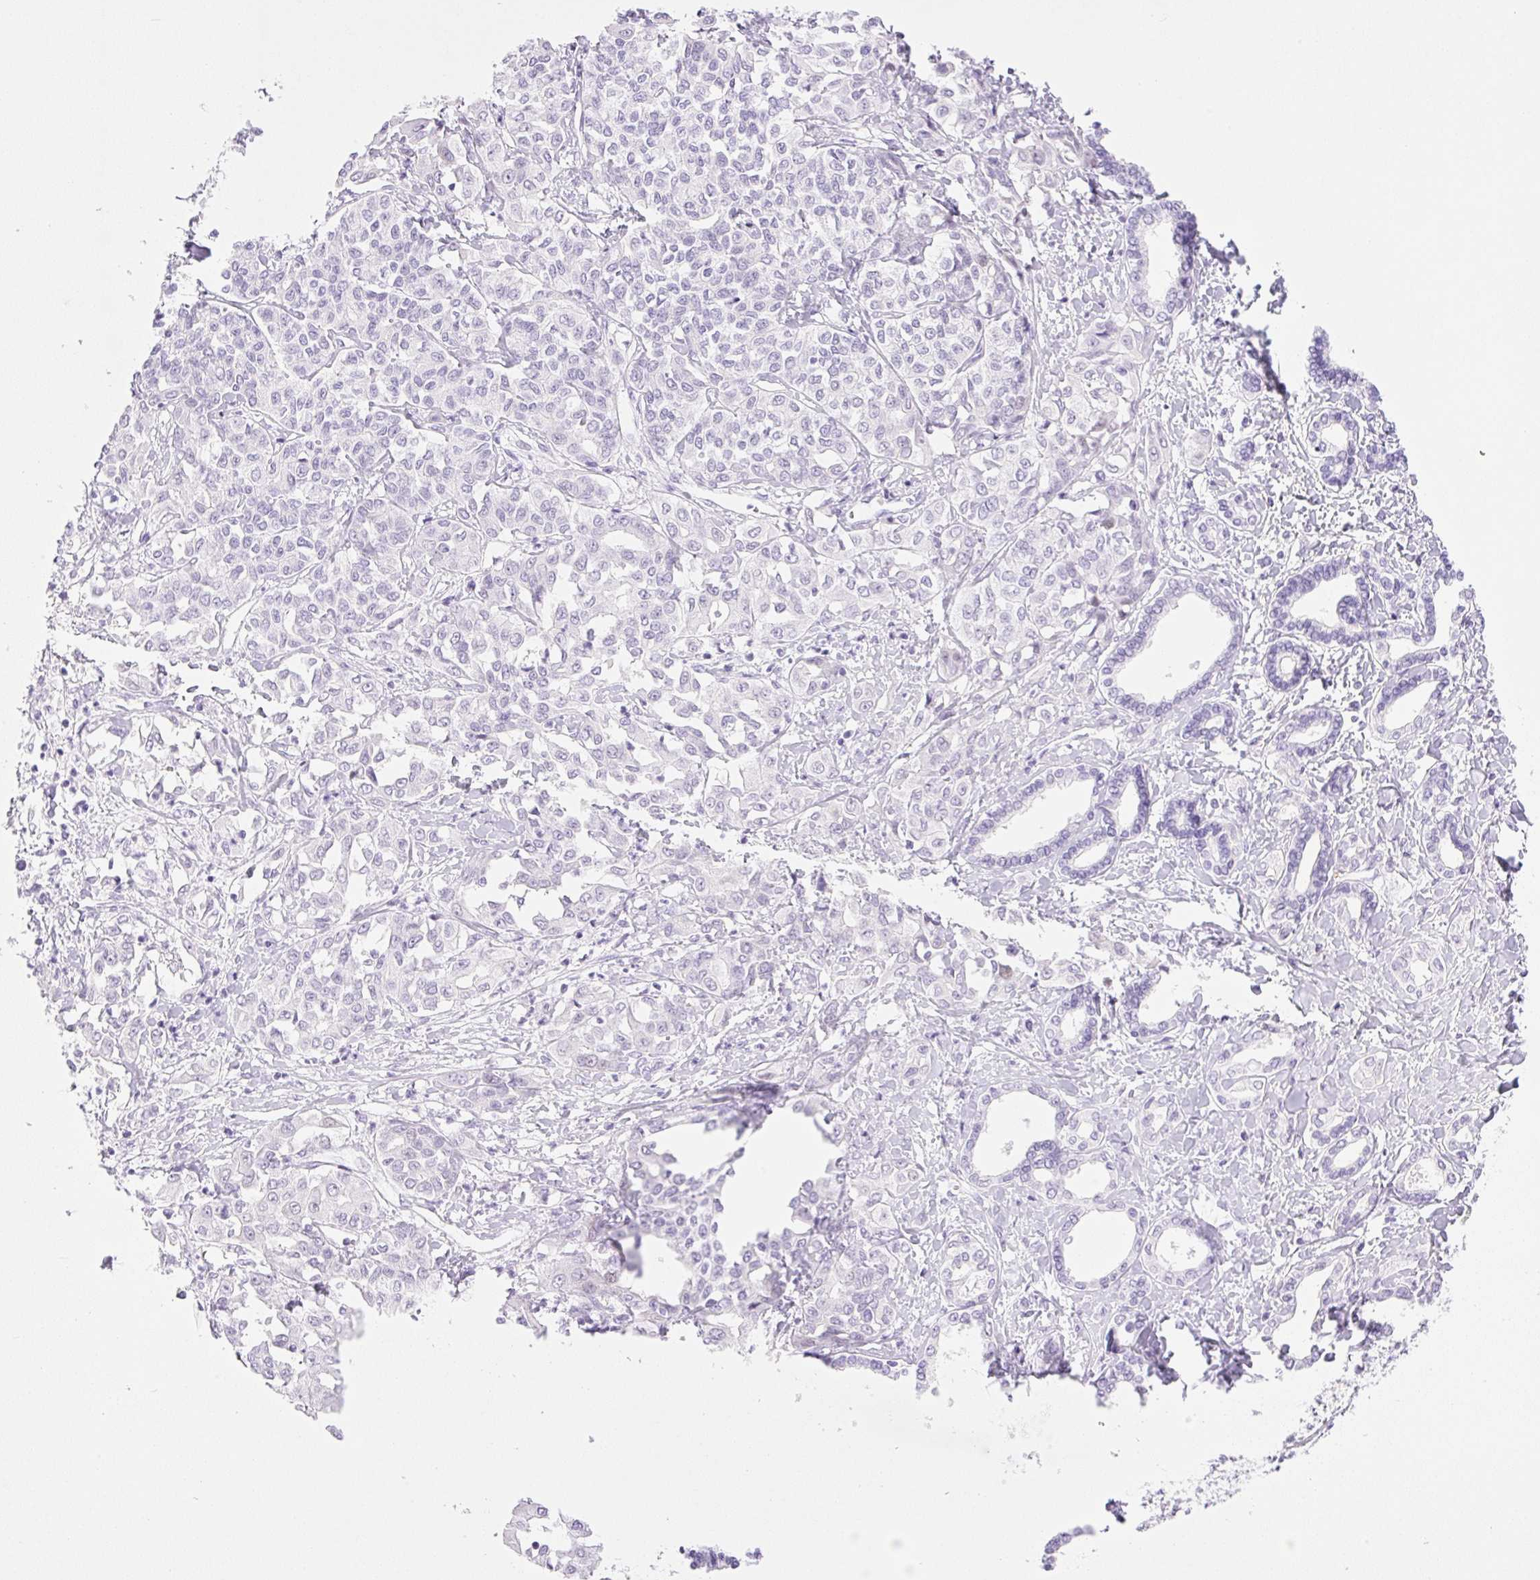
{"staining": {"intensity": "negative", "quantity": "none", "location": "none"}, "tissue": "liver cancer", "cell_type": "Tumor cells", "image_type": "cancer", "snomed": [{"axis": "morphology", "description": "Cholangiocarcinoma"}, {"axis": "topography", "description": "Liver"}], "caption": "Immunohistochemistry of human liver cancer (cholangiocarcinoma) demonstrates no staining in tumor cells.", "gene": "SPRR4", "patient": {"sex": "female", "age": 77}}